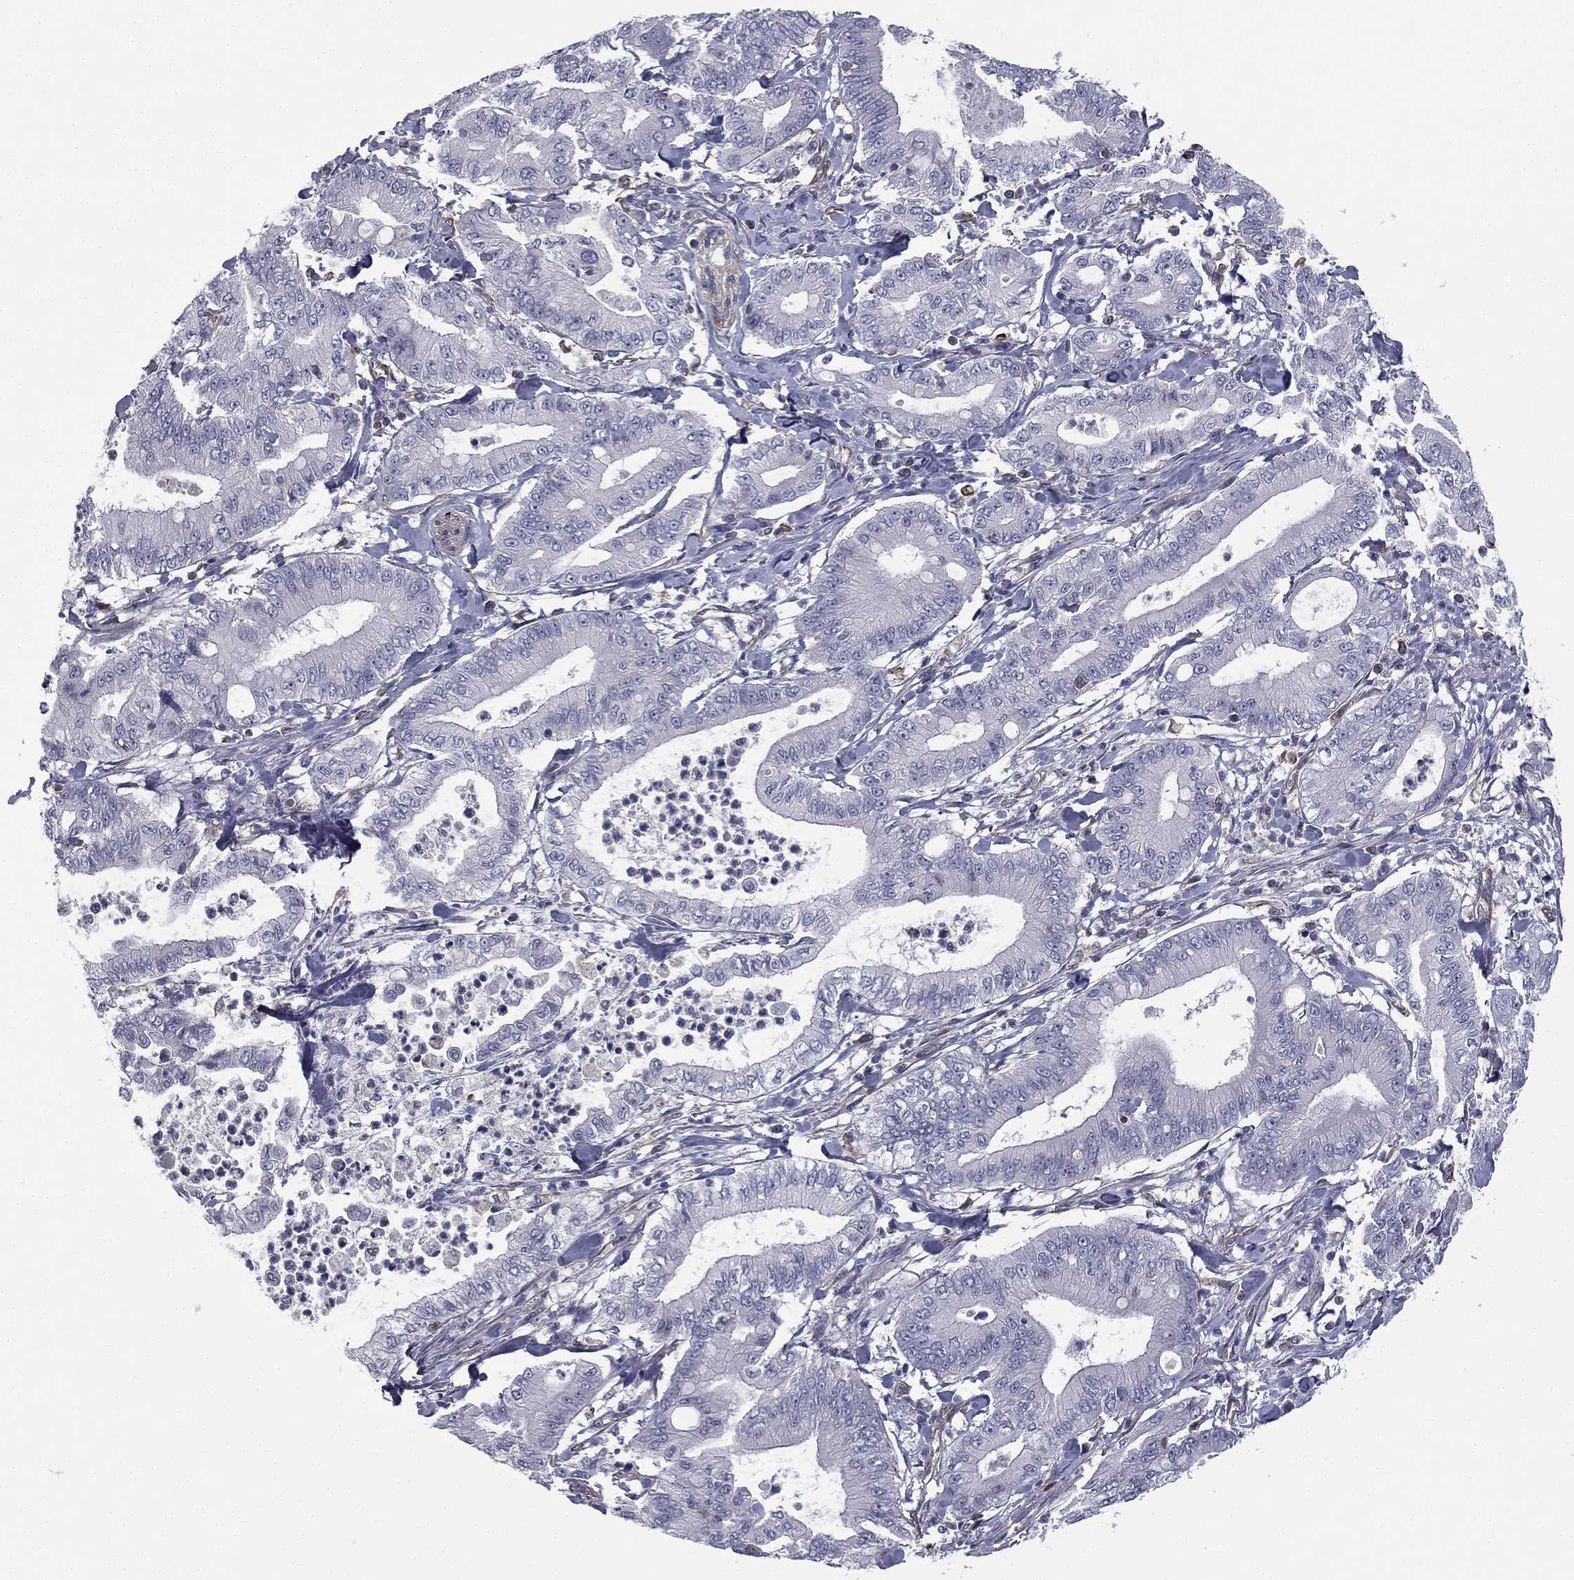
{"staining": {"intensity": "negative", "quantity": "none", "location": "none"}, "tissue": "pancreatic cancer", "cell_type": "Tumor cells", "image_type": "cancer", "snomed": [{"axis": "morphology", "description": "Adenocarcinoma, NOS"}, {"axis": "topography", "description": "Pancreas"}], "caption": "The immunohistochemistry photomicrograph has no significant staining in tumor cells of pancreatic cancer tissue. (DAB (3,3'-diaminobenzidine) immunohistochemistry (IHC) visualized using brightfield microscopy, high magnification).", "gene": "SCUBE1", "patient": {"sex": "male", "age": 71}}